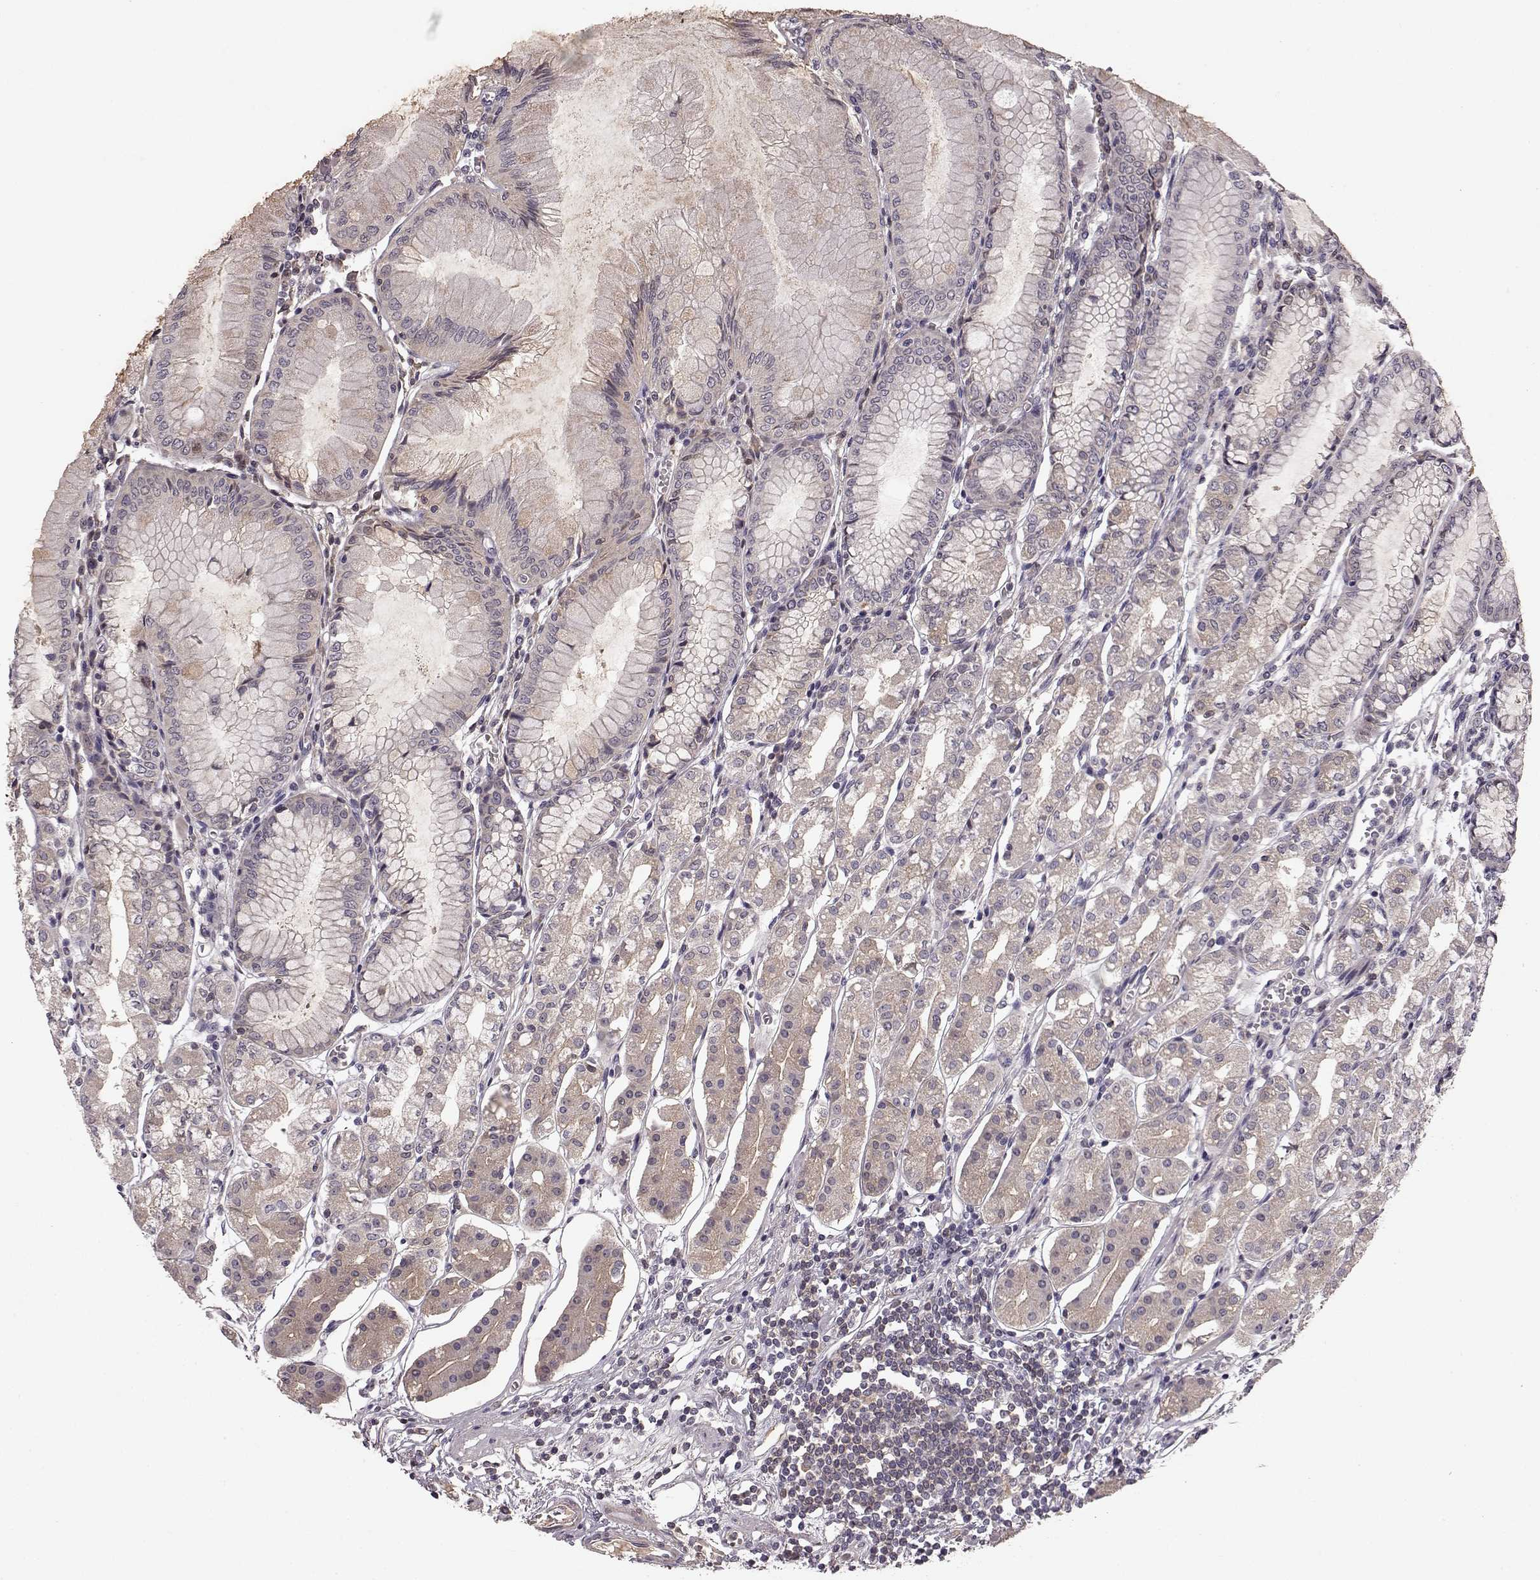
{"staining": {"intensity": "negative", "quantity": "none", "location": "none"}, "tissue": "stomach", "cell_type": "Glandular cells", "image_type": "normal", "snomed": [{"axis": "morphology", "description": "Normal tissue, NOS"}, {"axis": "topography", "description": "Skeletal muscle"}, {"axis": "topography", "description": "Stomach"}], "caption": "Immunohistochemistry (IHC) histopathology image of normal stomach: human stomach stained with DAB displays no significant protein expression in glandular cells. (Stains: DAB immunohistochemistry with hematoxylin counter stain, Microscopy: brightfield microscopy at high magnification).", "gene": "SLC22A18", "patient": {"sex": "female", "age": 57}}